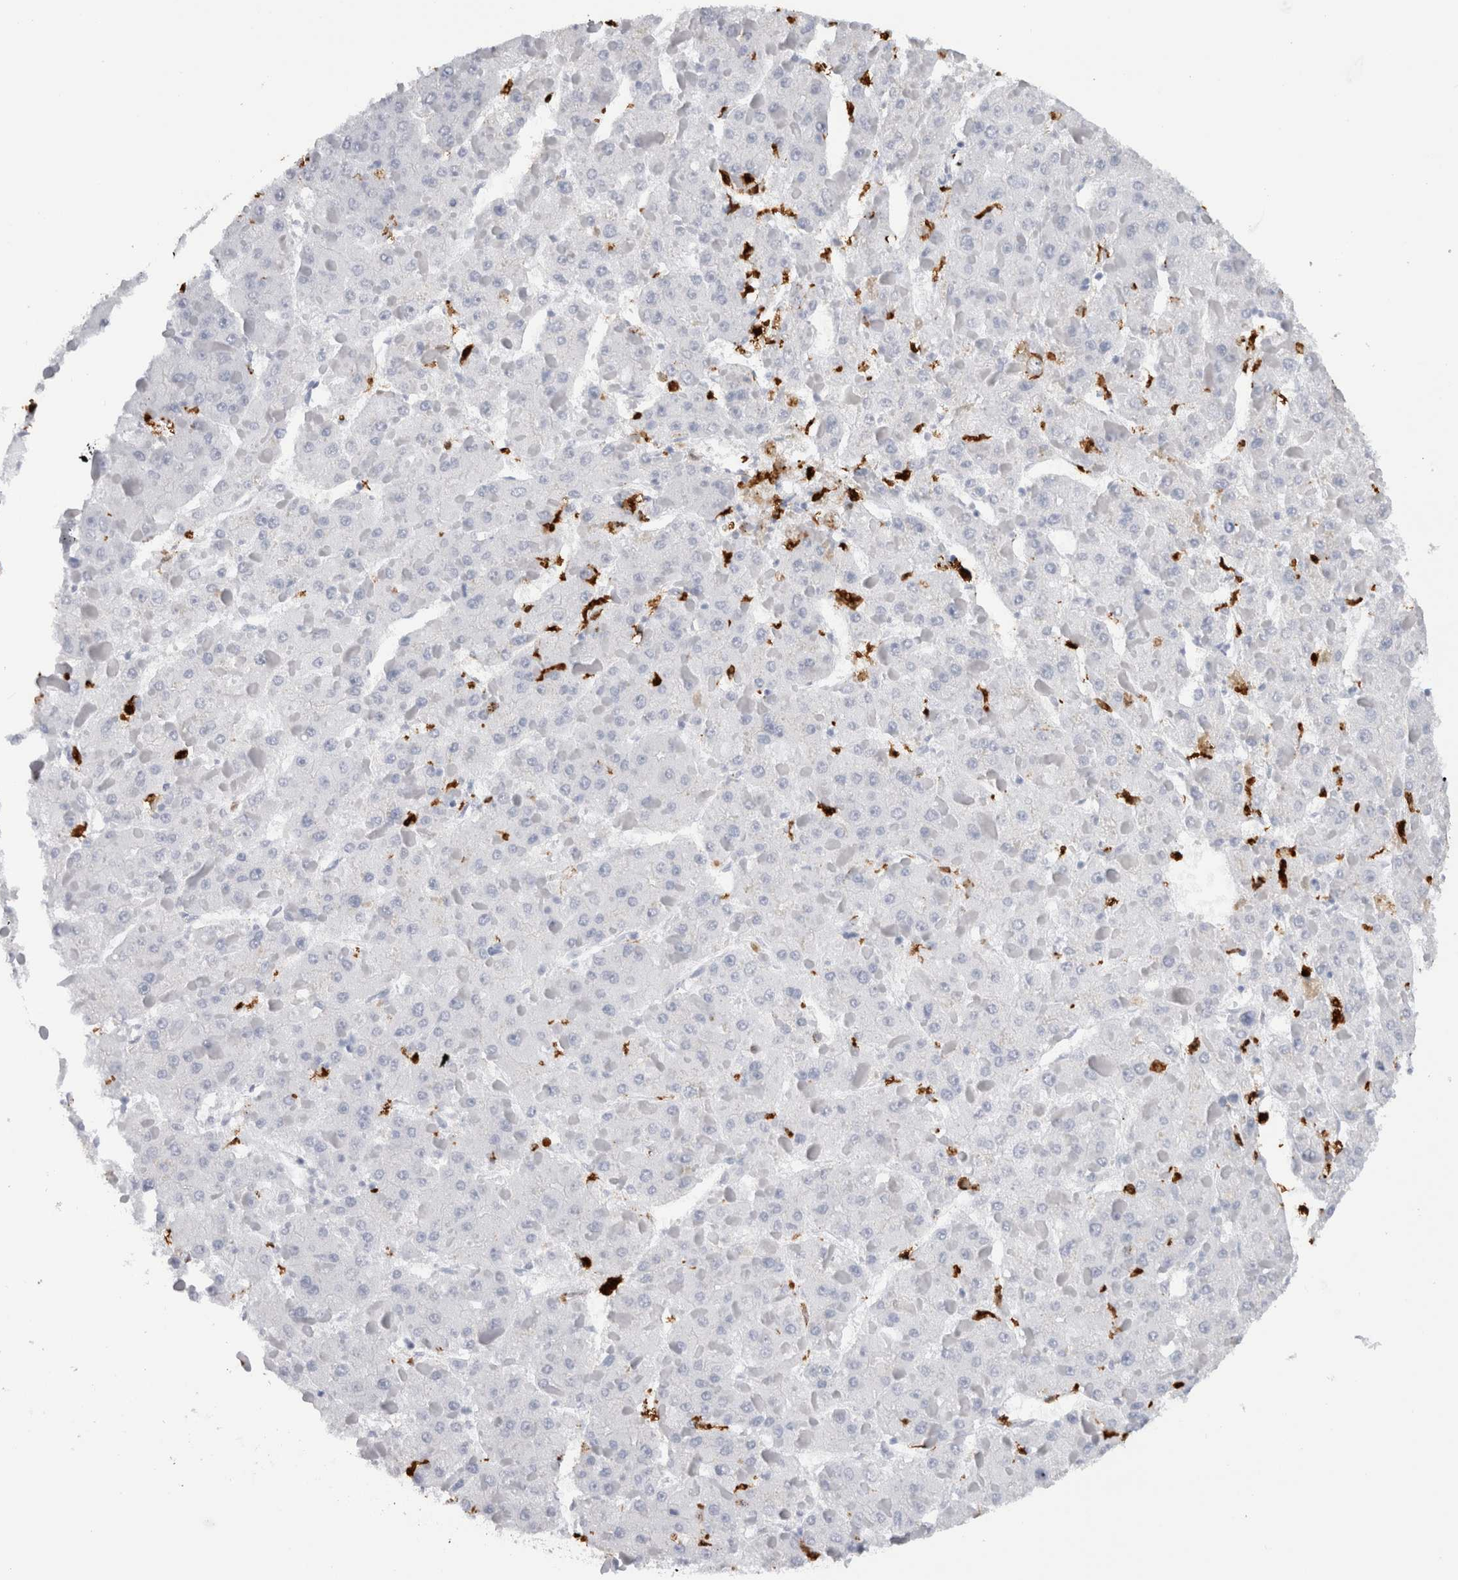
{"staining": {"intensity": "negative", "quantity": "none", "location": "none"}, "tissue": "liver cancer", "cell_type": "Tumor cells", "image_type": "cancer", "snomed": [{"axis": "morphology", "description": "Carcinoma, Hepatocellular, NOS"}, {"axis": "topography", "description": "Liver"}], "caption": "DAB immunohistochemical staining of liver cancer demonstrates no significant expression in tumor cells.", "gene": "S100A8", "patient": {"sex": "female", "age": 73}}